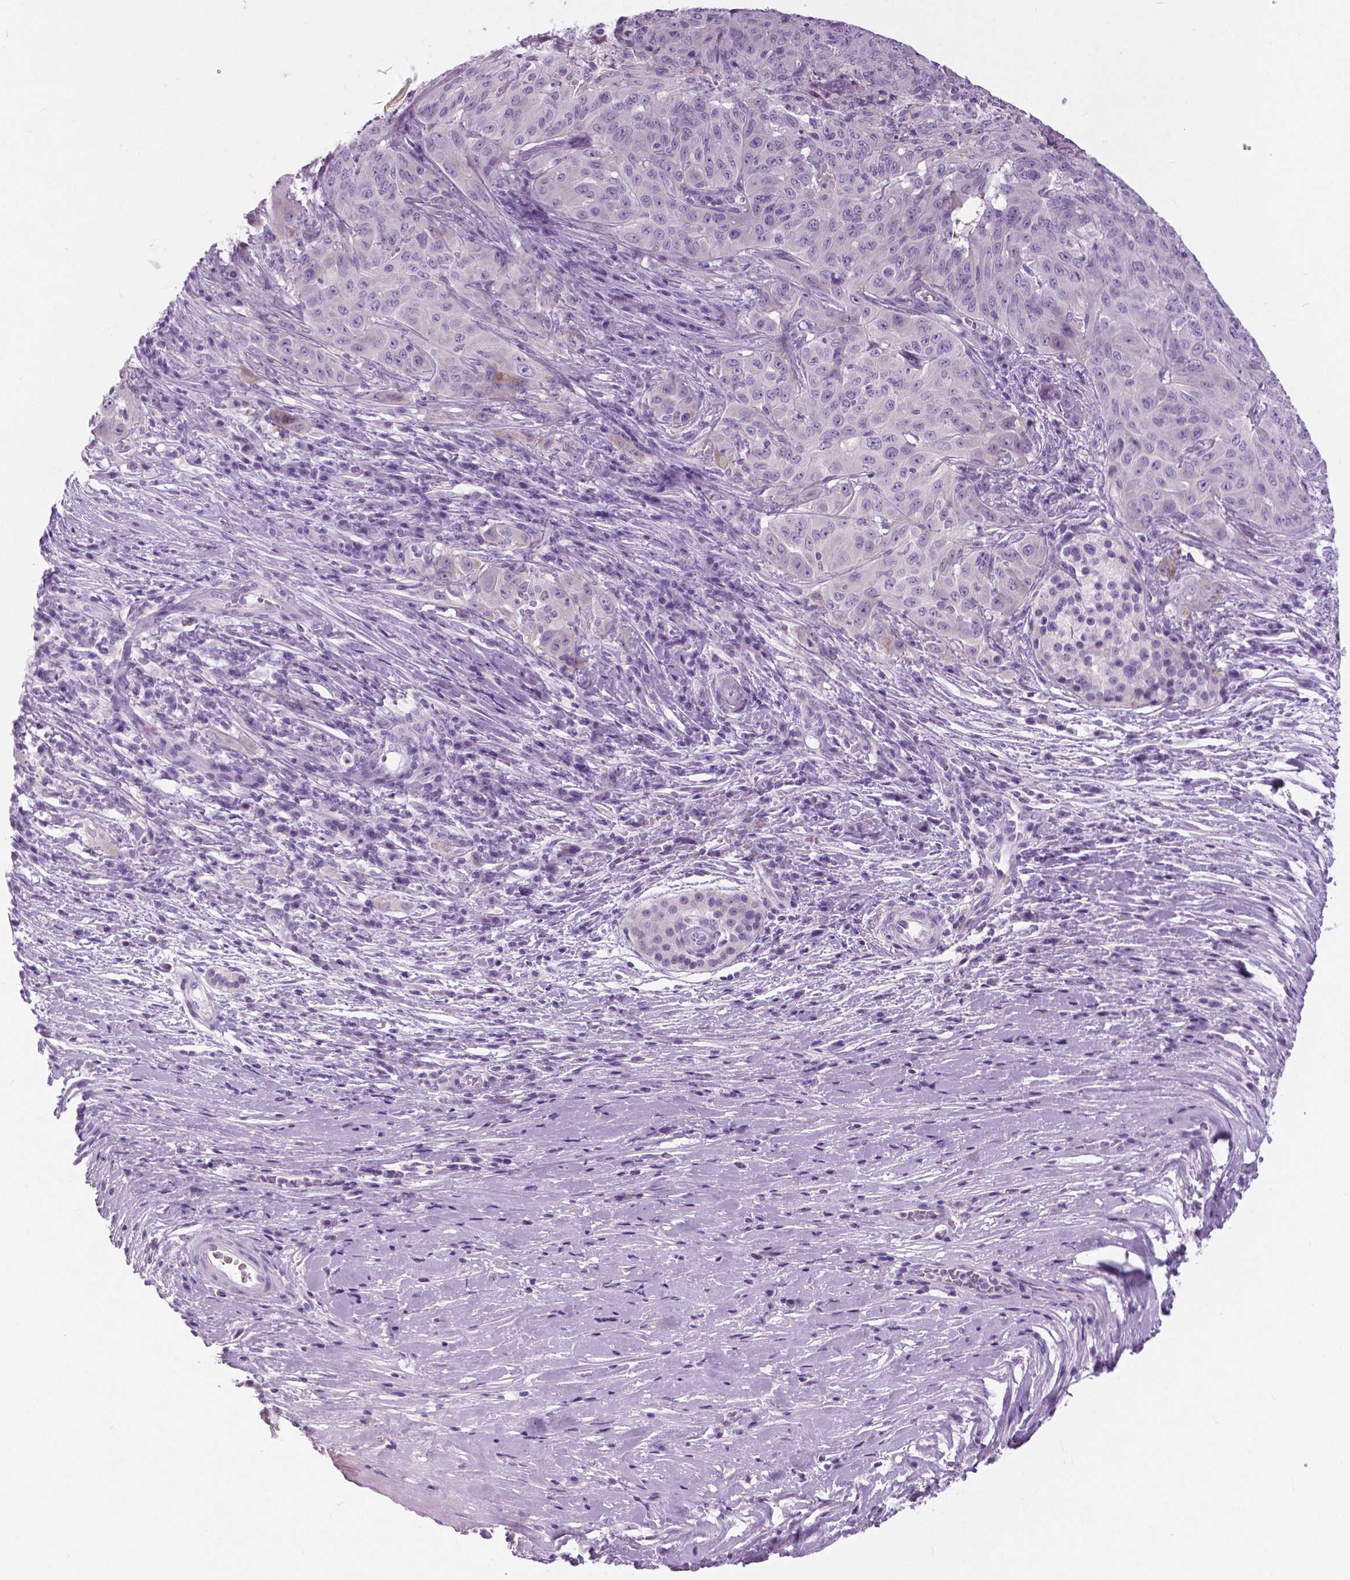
{"staining": {"intensity": "negative", "quantity": "none", "location": "none"}, "tissue": "pancreatic cancer", "cell_type": "Tumor cells", "image_type": "cancer", "snomed": [{"axis": "morphology", "description": "Adenocarcinoma, NOS"}, {"axis": "topography", "description": "Pancreas"}], "caption": "IHC histopathology image of human pancreatic adenocarcinoma stained for a protein (brown), which shows no staining in tumor cells.", "gene": "TP53TG5", "patient": {"sex": "male", "age": 63}}